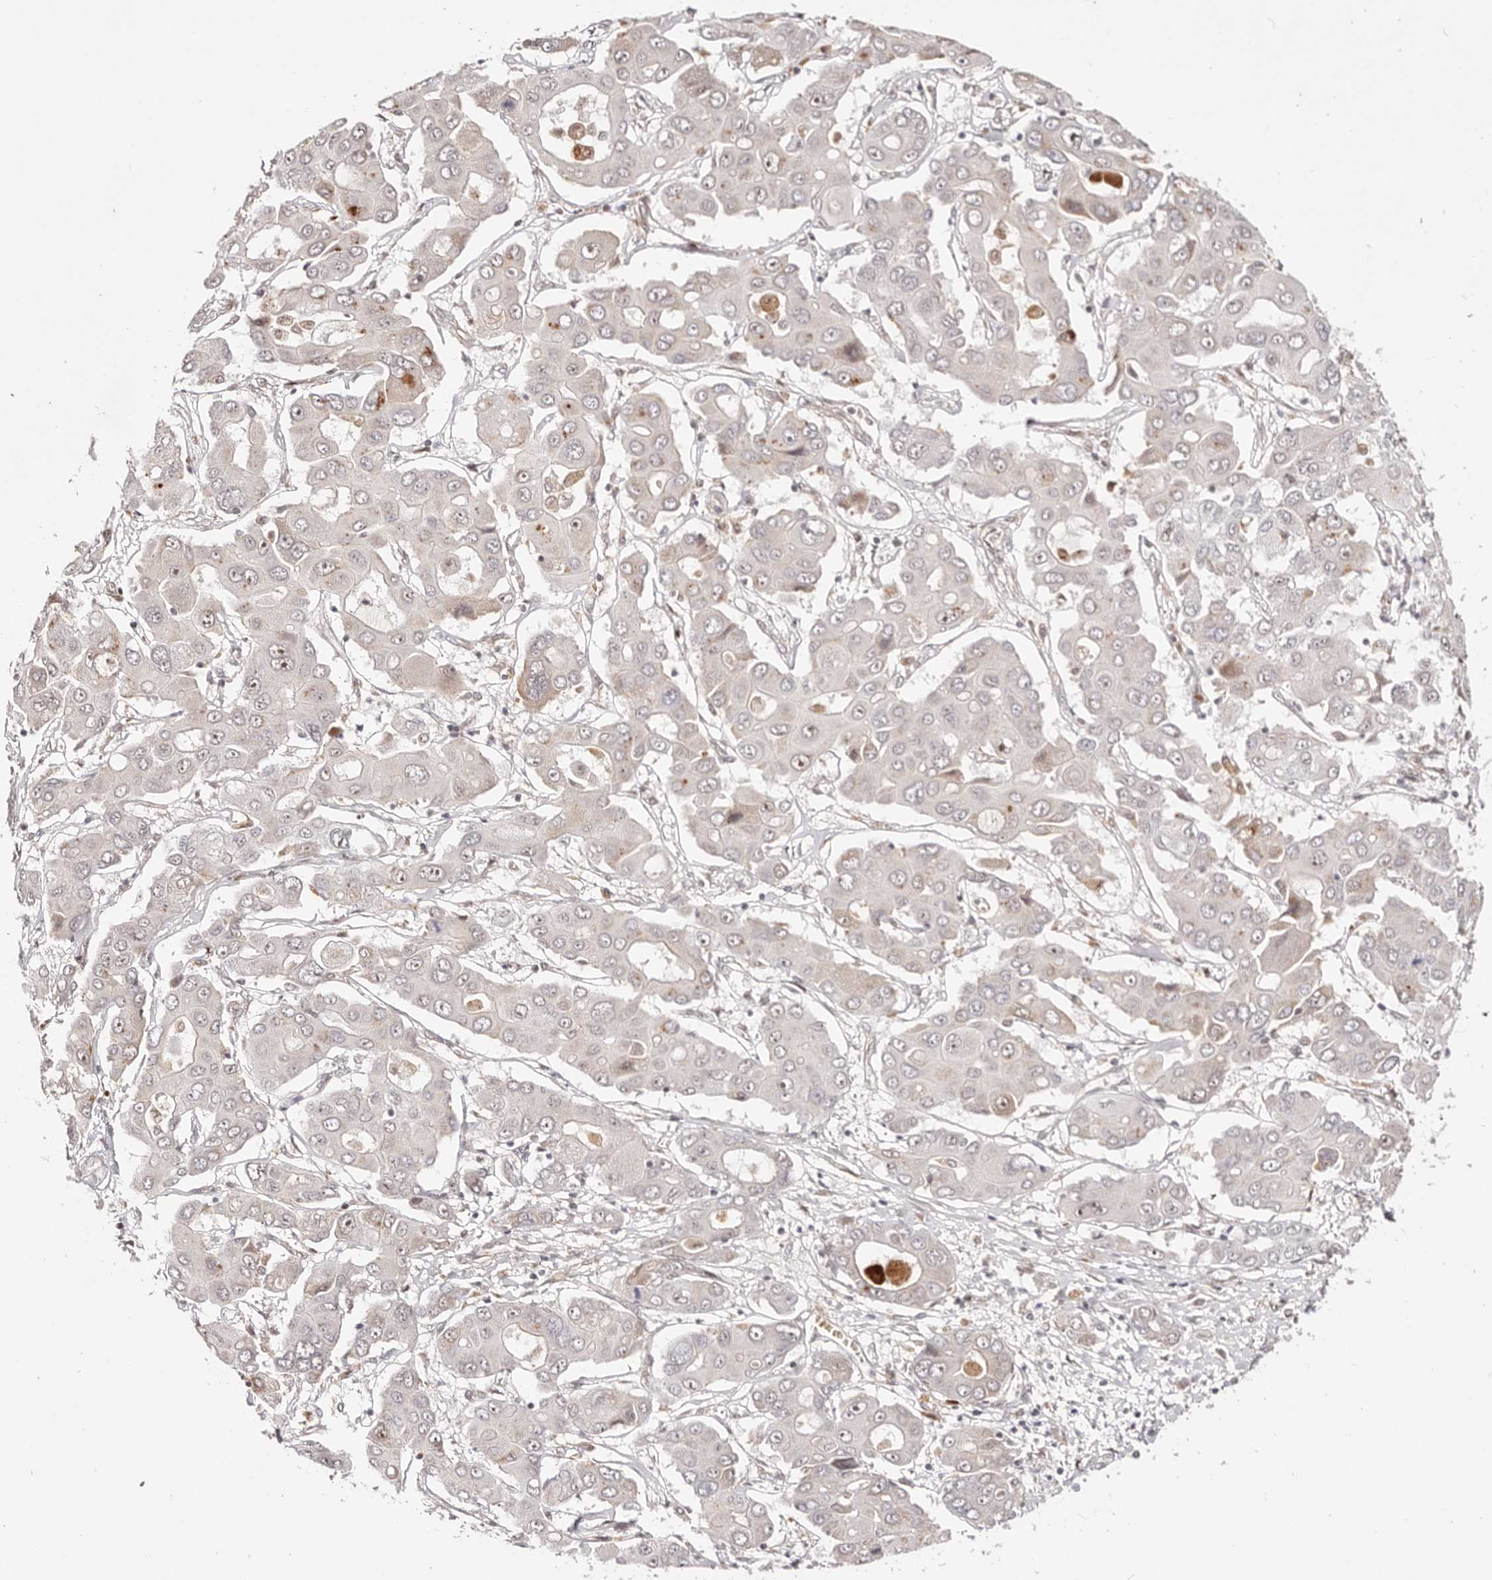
{"staining": {"intensity": "negative", "quantity": "none", "location": "none"}, "tissue": "liver cancer", "cell_type": "Tumor cells", "image_type": "cancer", "snomed": [{"axis": "morphology", "description": "Cholangiocarcinoma"}, {"axis": "topography", "description": "Liver"}], "caption": "DAB (3,3'-diaminobenzidine) immunohistochemical staining of liver cancer (cholangiocarcinoma) displays no significant staining in tumor cells.", "gene": "WRN", "patient": {"sex": "male", "age": 67}}